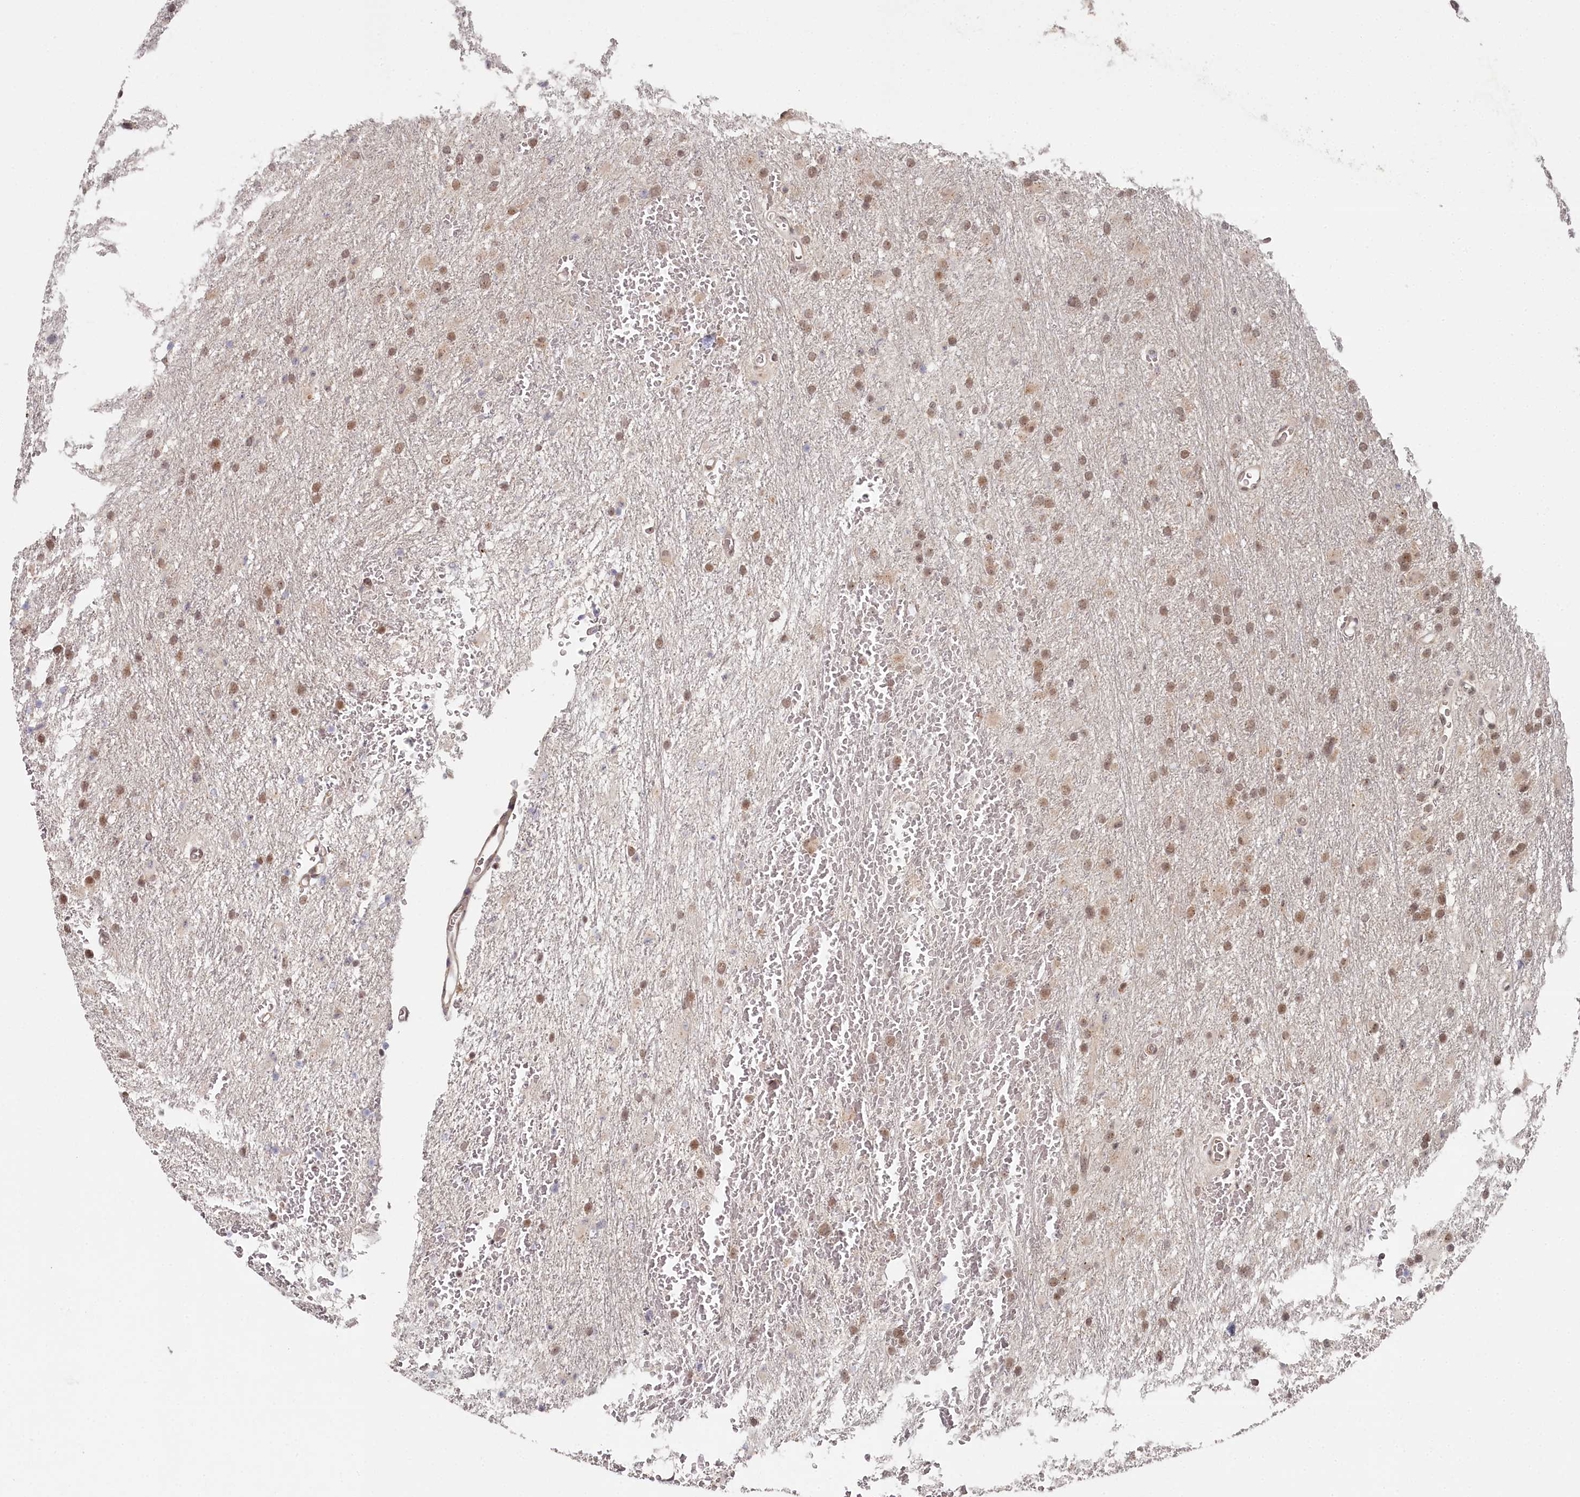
{"staining": {"intensity": "moderate", "quantity": ">75%", "location": "nuclear"}, "tissue": "glioma", "cell_type": "Tumor cells", "image_type": "cancer", "snomed": [{"axis": "morphology", "description": "Glioma, malignant, High grade"}, {"axis": "topography", "description": "Cerebral cortex"}], "caption": "A high-resolution micrograph shows immunohistochemistry (IHC) staining of malignant glioma (high-grade), which displays moderate nuclear expression in about >75% of tumor cells.", "gene": "EXOSC1", "patient": {"sex": "female", "age": 36}}